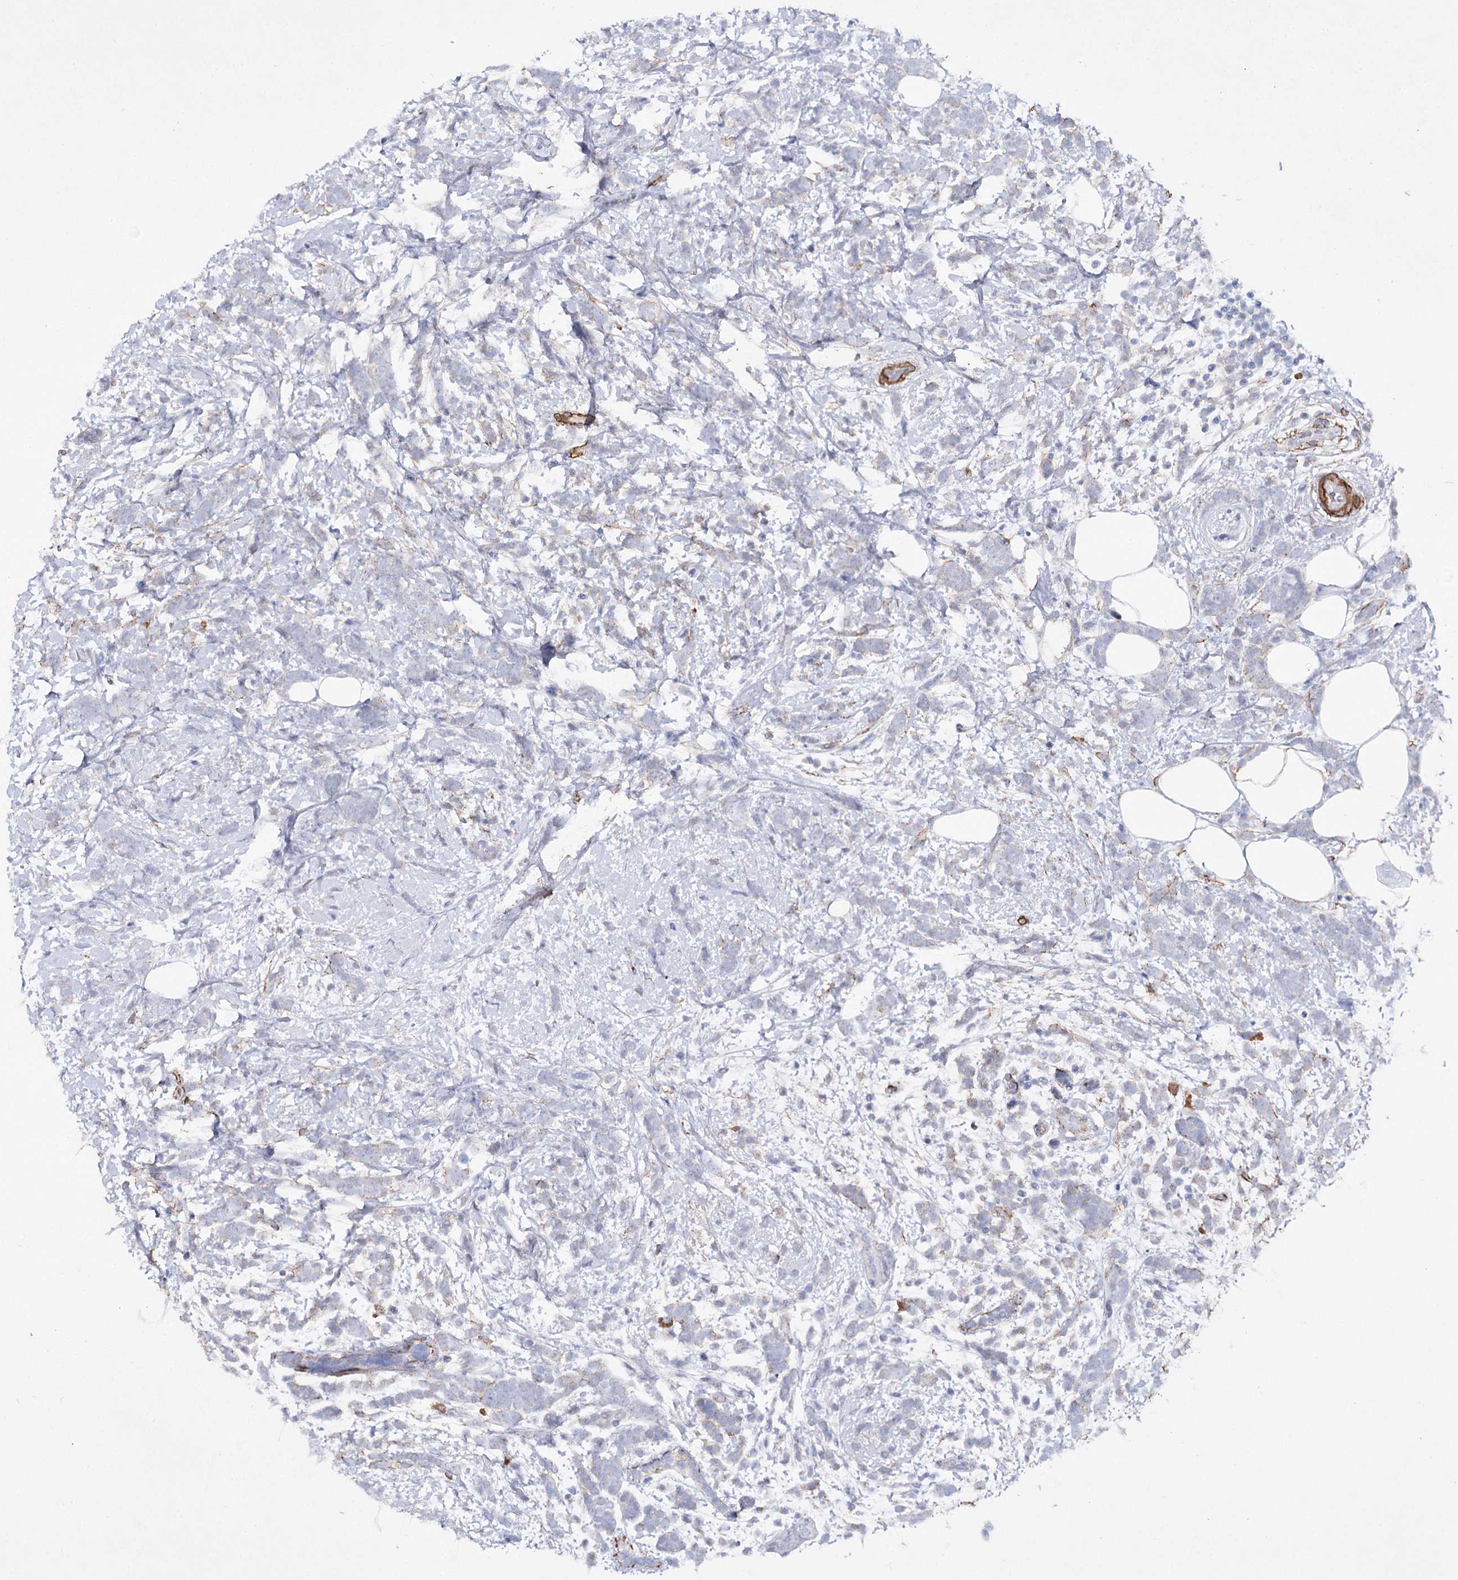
{"staining": {"intensity": "negative", "quantity": "none", "location": "none"}, "tissue": "breast cancer", "cell_type": "Tumor cells", "image_type": "cancer", "snomed": [{"axis": "morphology", "description": "Lobular carcinoma"}, {"axis": "topography", "description": "Breast"}], "caption": "Immunohistochemistry (IHC) image of lobular carcinoma (breast) stained for a protein (brown), which reveals no staining in tumor cells. (DAB immunohistochemistry with hematoxylin counter stain).", "gene": "RTN2", "patient": {"sex": "female", "age": 58}}